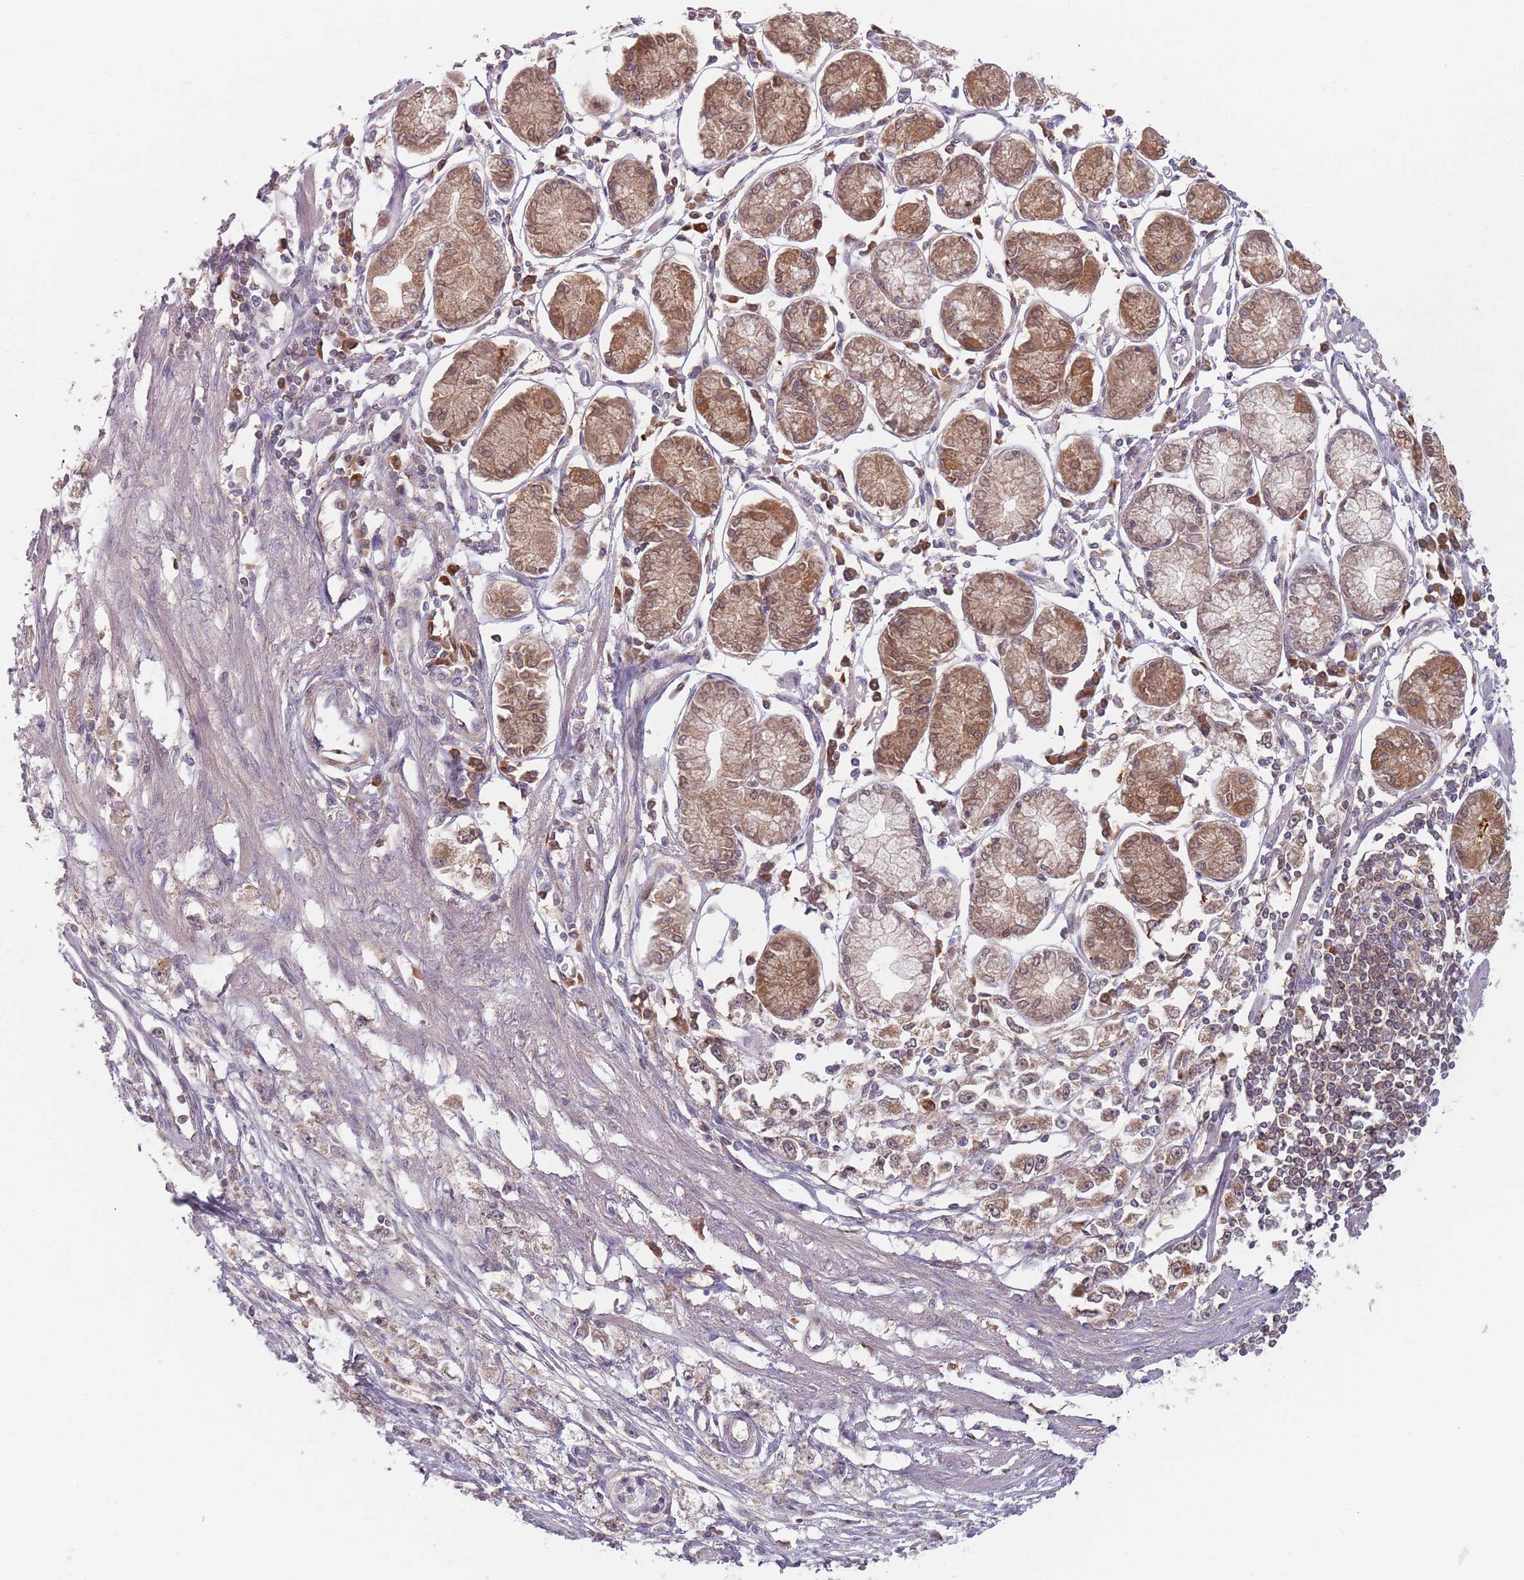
{"staining": {"intensity": "weak", "quantity": "25%-75%", "location": "cytoplasmic/membranous"}, "tissue": "stomach cancer", "cell_type": "Tumor cells", "image_type": "cancer", "snomed": [{"axis": "morphology", "description": "Adenocarcinoma, NOS"}, {"axis": "topography", "description": "Stomach"}], "caption": "IHC micrograph of neoplastic tissue: stomach adenocarcinoma stained using immunohistochemistry displays low levels of weak protein expression localized specifically in the cytoplasmic/membranous of tumor cells, appearing as a cytoplasmic/membranous brown color.", "gene": "NAXE", "patient": {"sex": "female", "age": 59}}